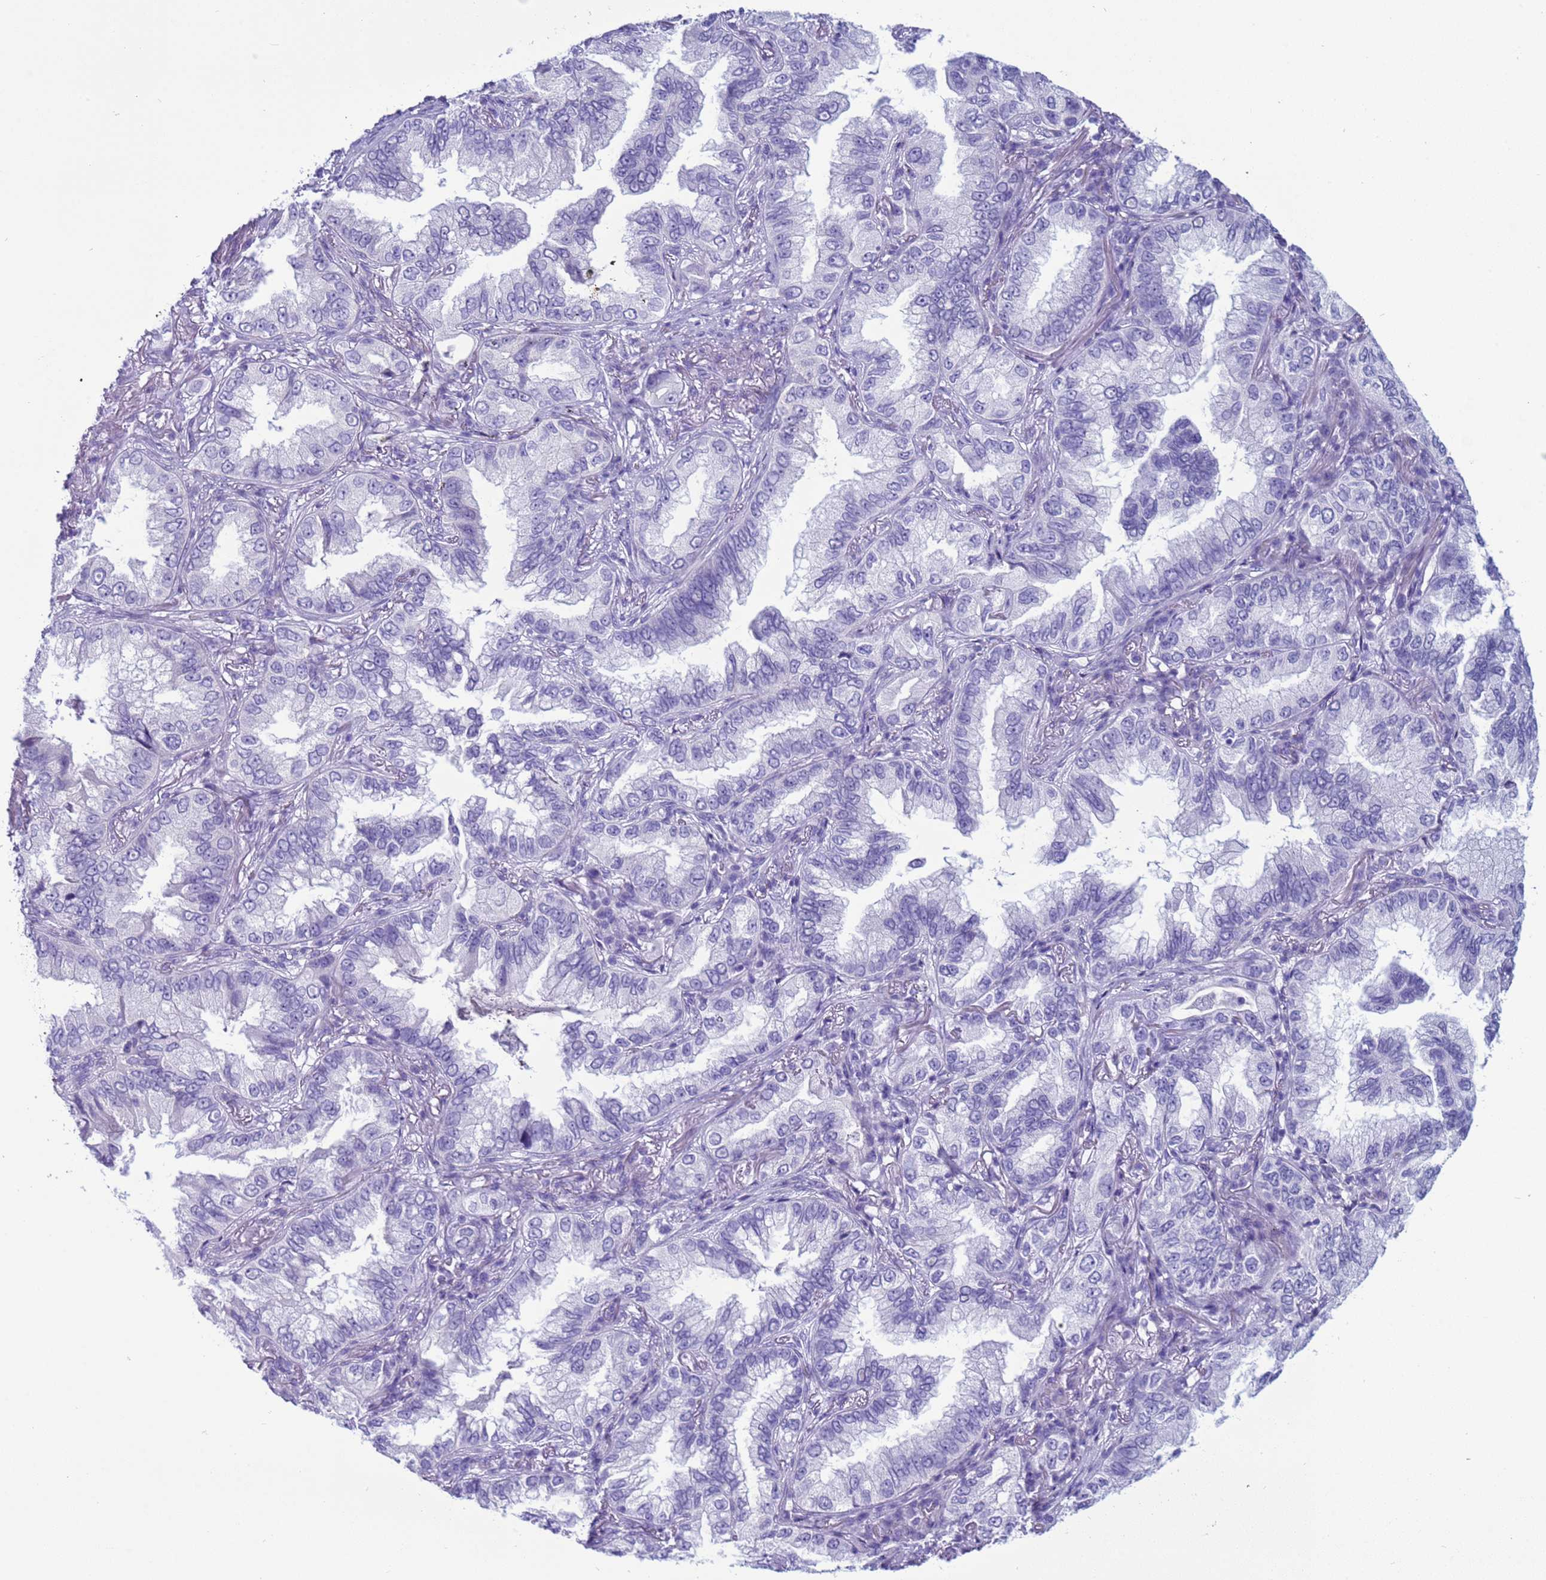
{"staining": {"intensity": "negative", "quantity": "none", "location": "none"}, "tissue": "lung cancer", "cell_type": "Tumor cells", "image_type": "cancer", "snomed": [{"axis": "morphology", "description": "Adenocarcinoma, NOS"}, {"axis": "topography", "description": "Lung"}], "caption": "An image of human lung cancer (adenocarcinoma) is negative for staining in tumor cells. The staining was performed using DAB to visualize the protein expression in brown, while the nuclei were stained in blue with hematoxylin (Magnification: 20x).", "gene": "CST4", "patient": {"sex": "female", "age": 69}}